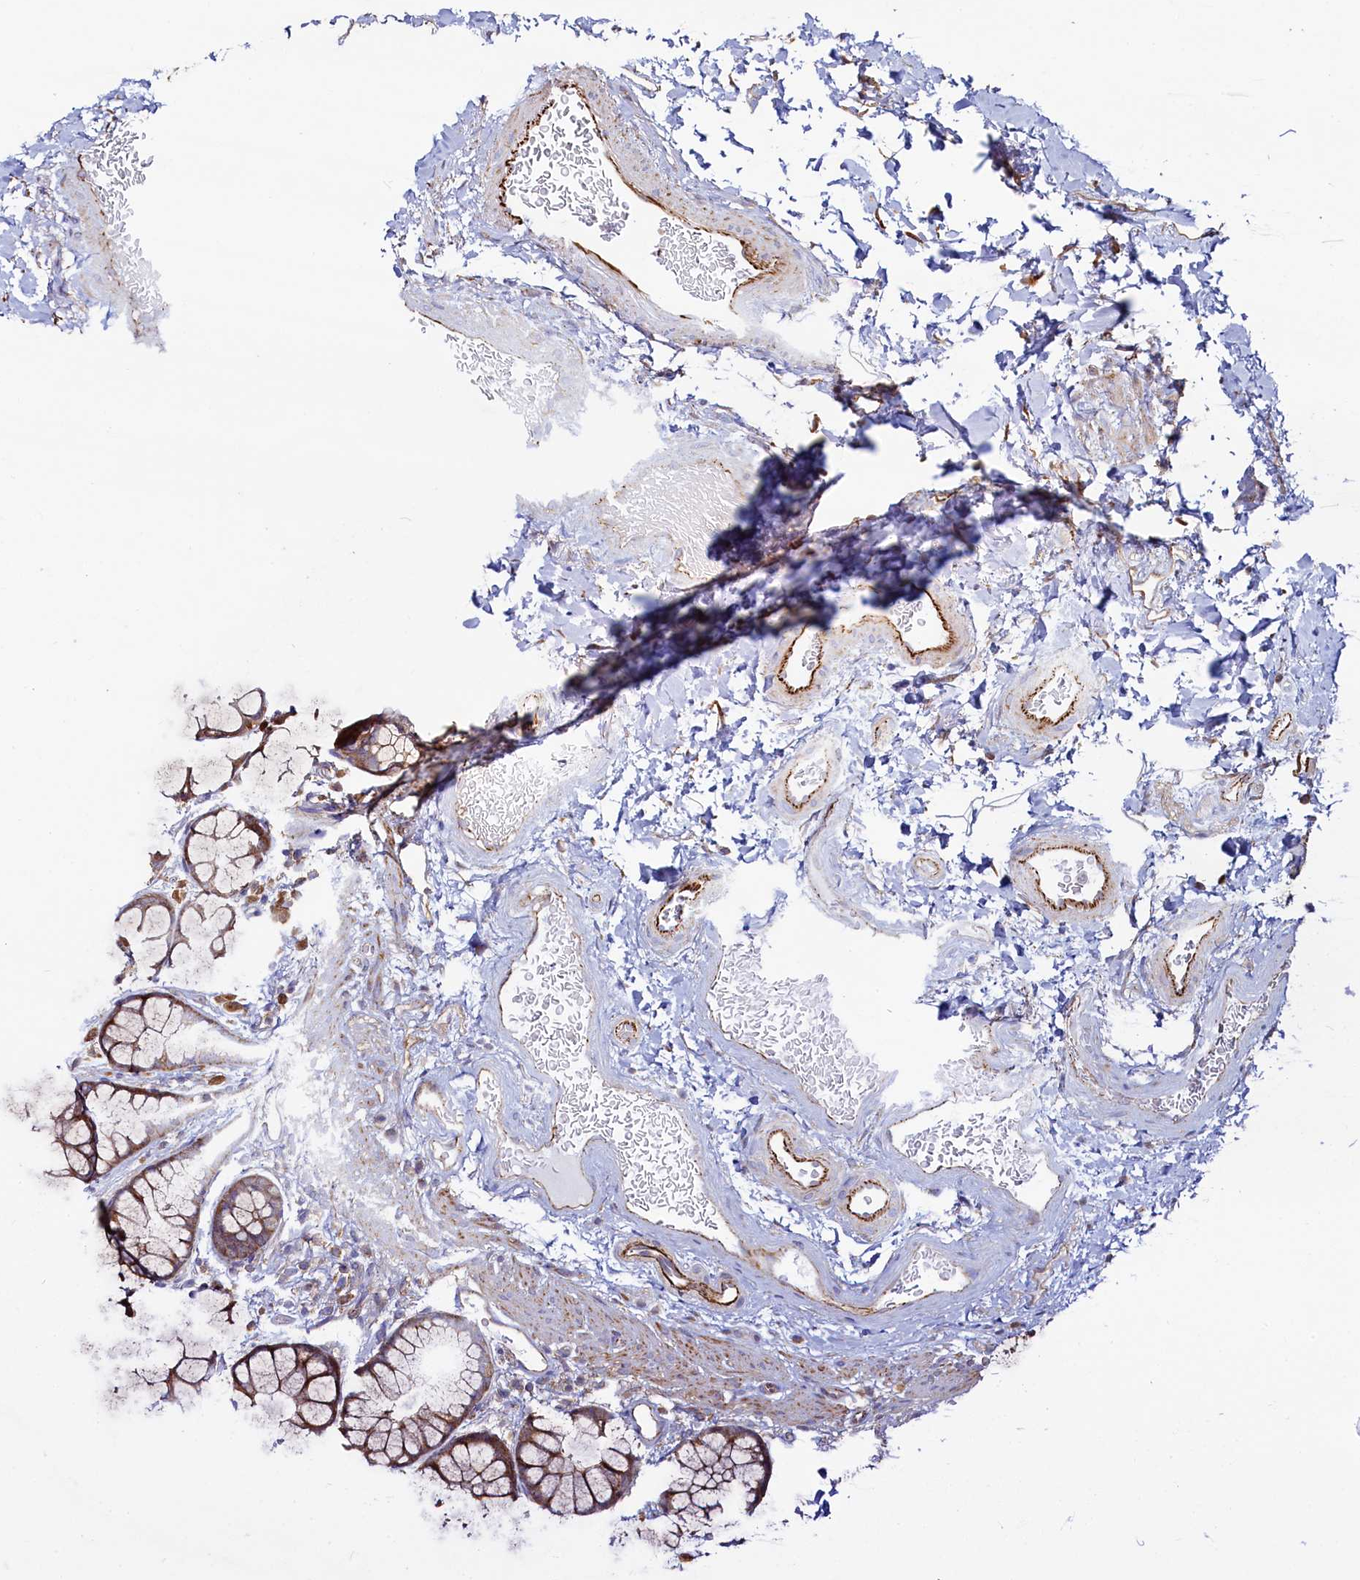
{"staining": {"intensity": "moderate", "quantity": ">75%", "location": "cytoplasmic/membranous"}, "tissue": "colon", "cell_type": "Endothelial cells", "image_type": "normal", "snomed": [{"axis": "morphology", "description": "Normal tissue, NOS"}, {"axis": "topography", "description": "Colon"}], "caption": "Immunohistochemical staining of unremarkable colon exhibits >75% levels of moderate cytoplasmic/membranous protein expression in approximately >75% of endothelial cells.", "gene": "ASTE1", "patient": {"sex": "female", "age": 82}}